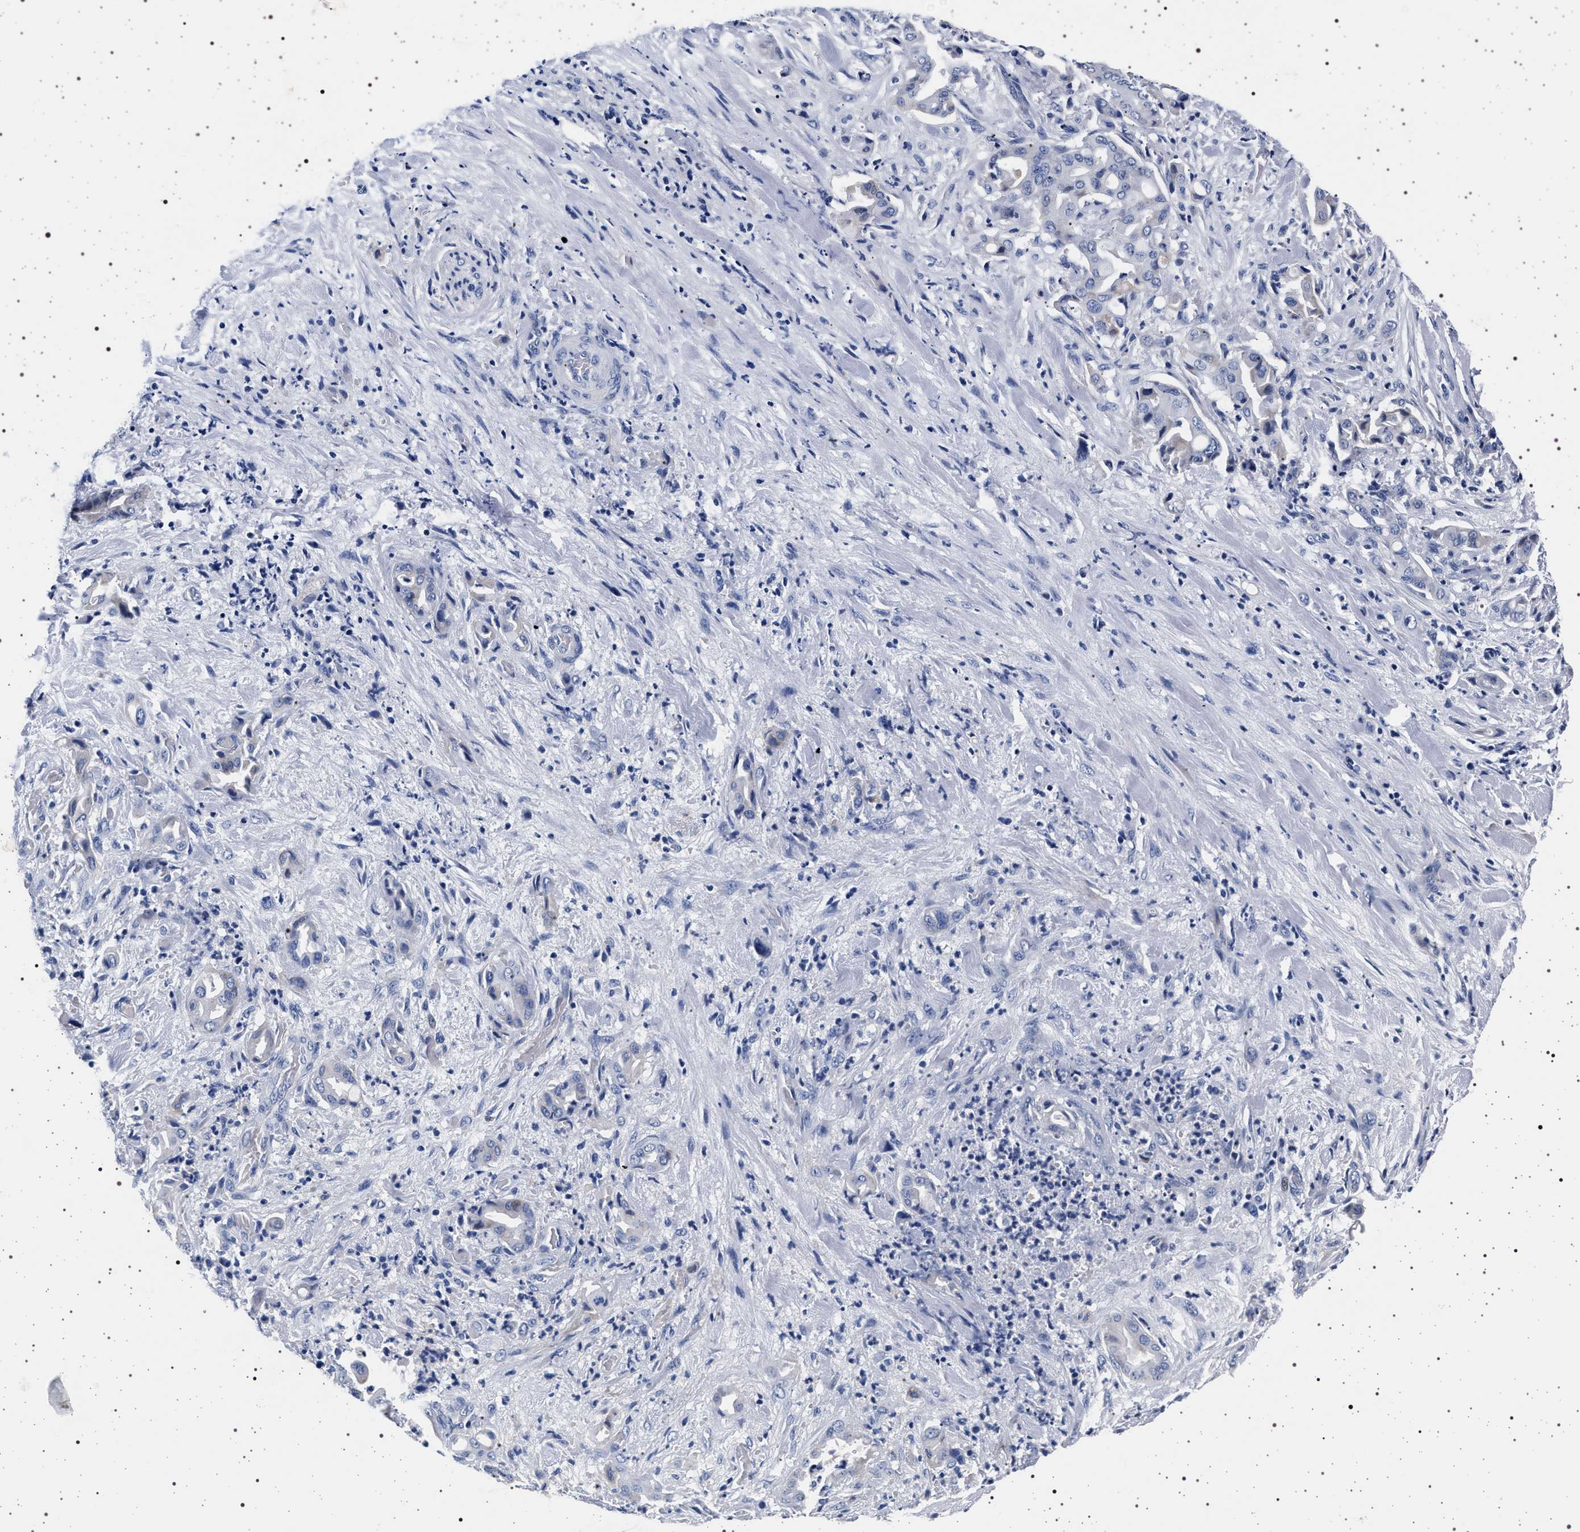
{"staining": {"intensity": "negative", "quantity": "none", "location": "none"}, "tissue": "liver cancer", "cell_type": "Tumor cells", "image_type": "cancer", "snomed": [{"axis": "morphology", "description": "Cholangiocarcinoma"}, {"axis": "topography", "description": "Liver"}], "caption": "Immunohistochemistry histopathology image of neoplastic tissue: cholangiocarcinoma (liver) stained with DAB reveals no significant protein positivity in tumor cells.", "gene": "SLC9A1", "patient": {"sex": "female", "age": 68}}